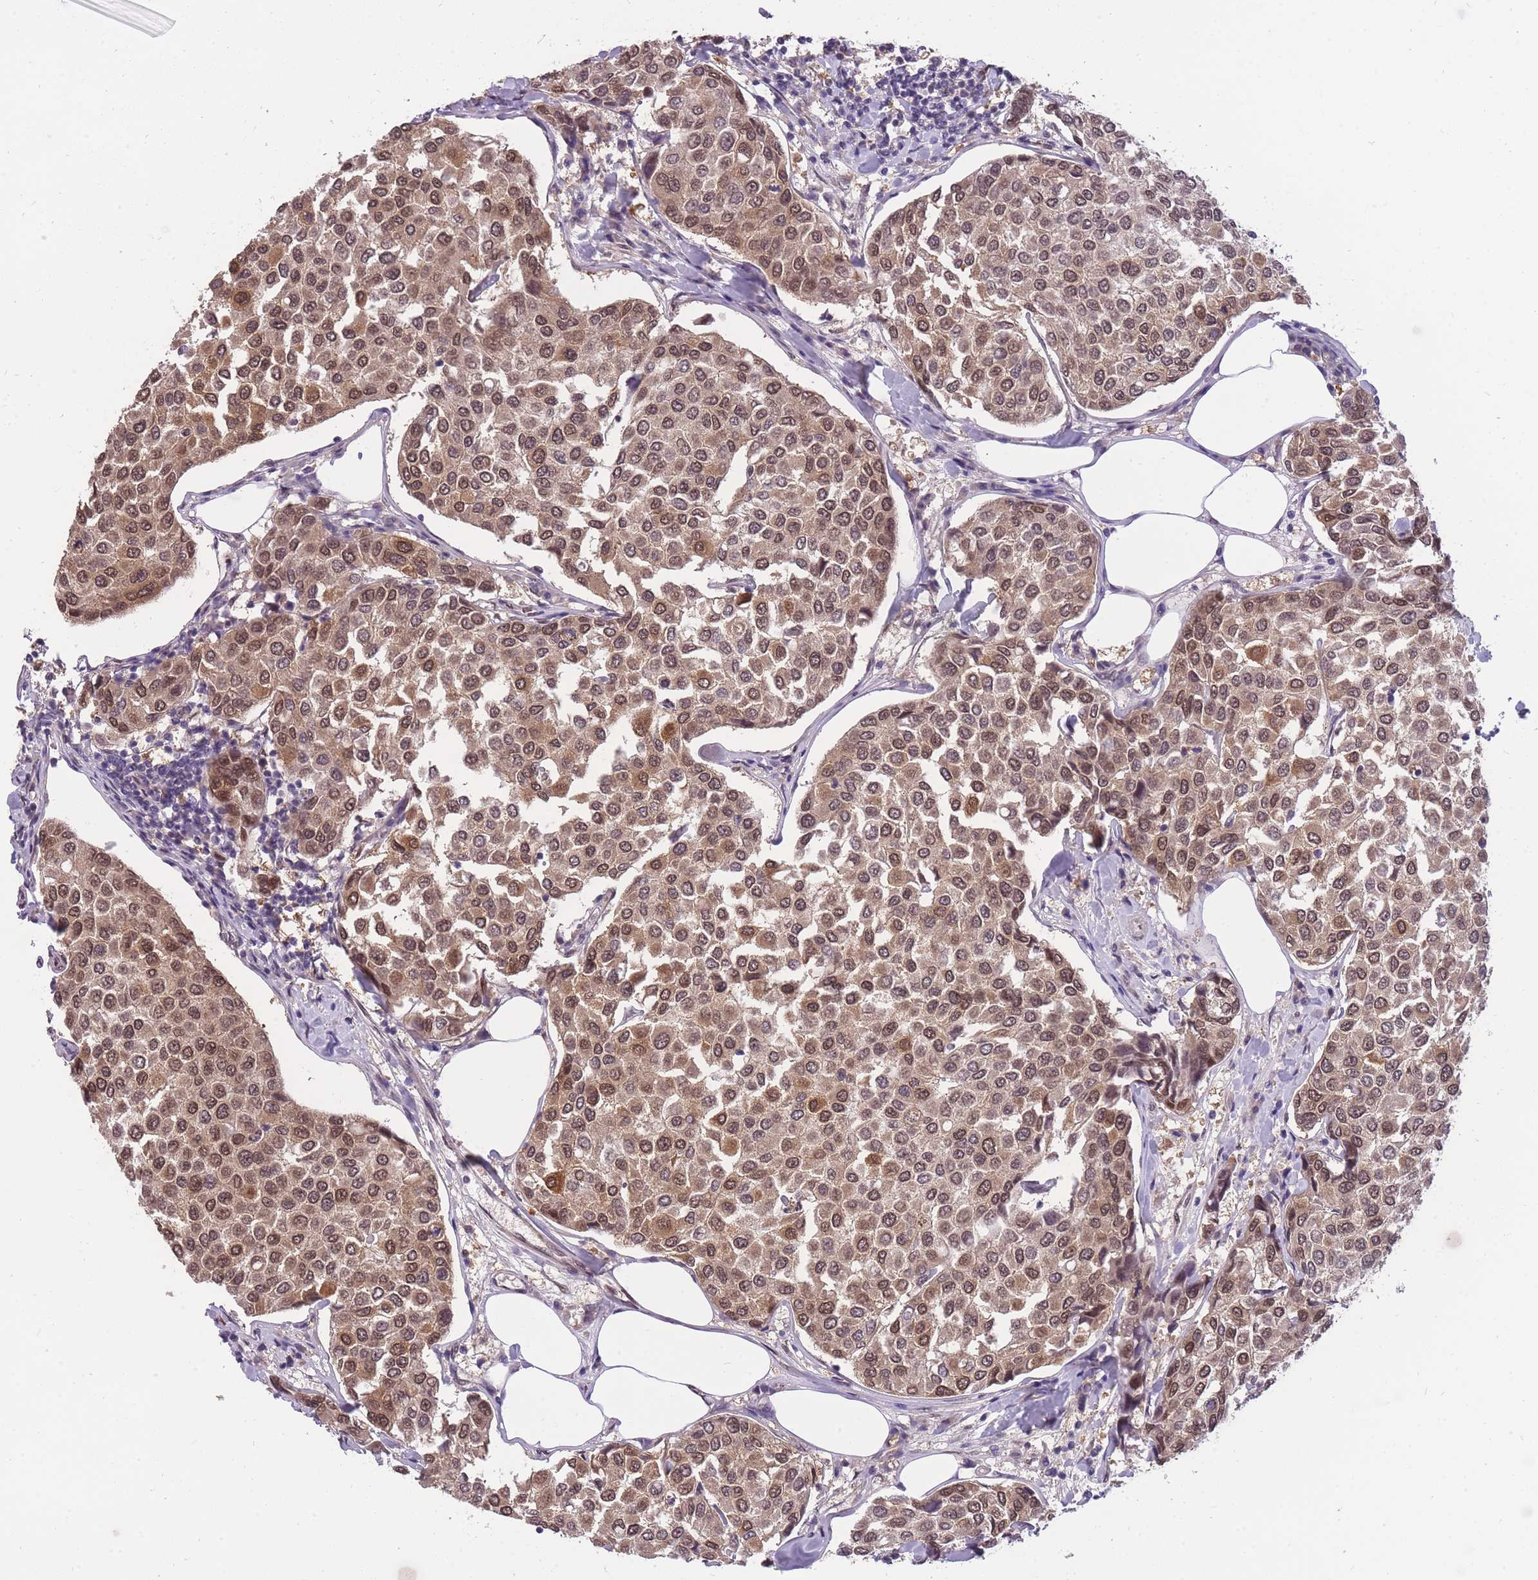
{"staining": {"intensity": "moderate", "quantity": ">75%", "location": "cytoplasmic/membranous,nuclear"}, "tissue": "breast cancer", "cell_type": "Tumor cells", "image_type": "cancer", "snomed": [{"axis": "morphology", "description": "Duct carcinoma"}, {"axis": "topography", "description": "Breast"}], "caption": "An immunohistochemistry (IHC) histopathology image of neoplastic tissue is shown. Protein staining in brown shows moderate cytoplasmic/membranous and nuclear positivity in breast cancer within tumor cells. The protein of interest is shown in brown color, while the nuclei are stained blue.", "gene": "CDIP1", "patient": {"sex": "female", "age": 55}}